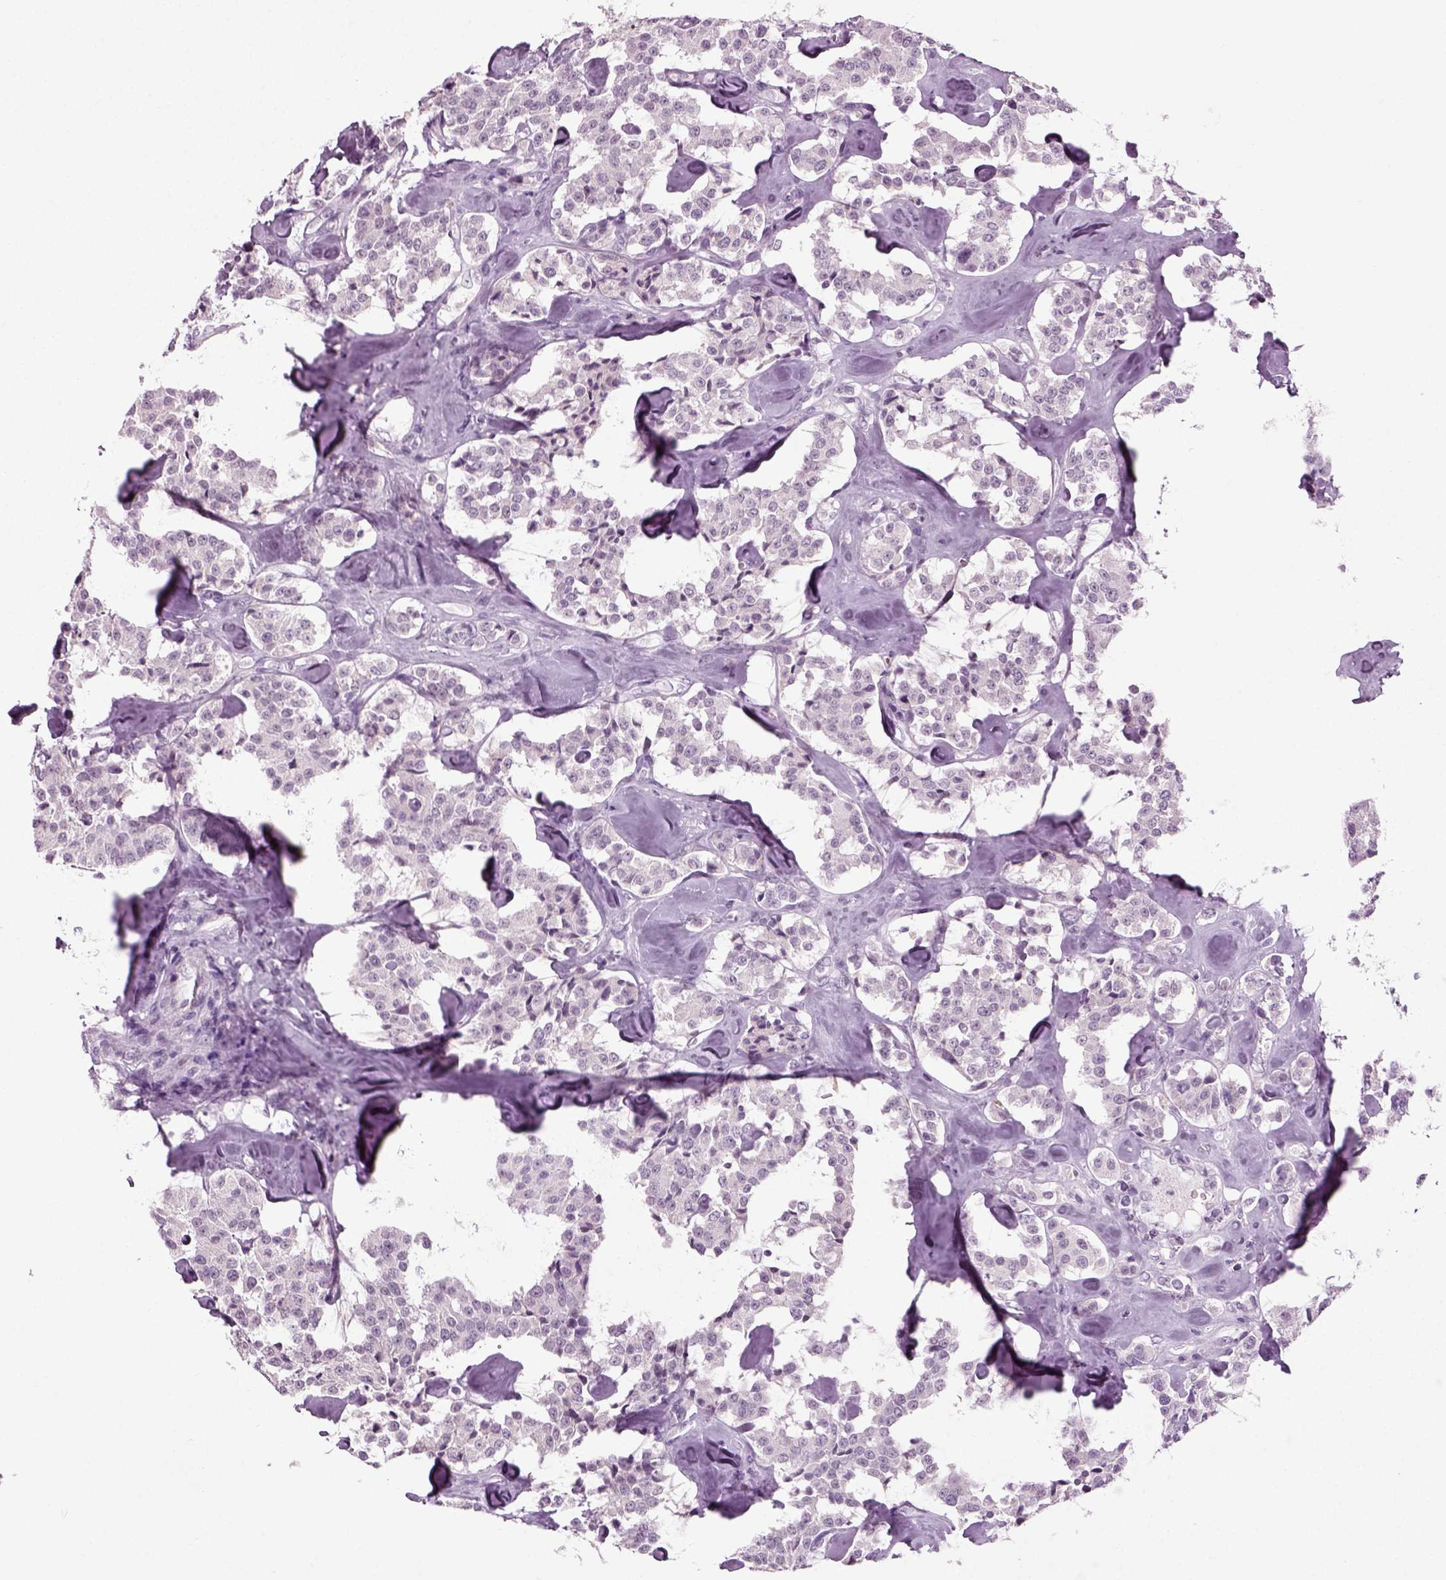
{"staining": {"intensity": "negative", "quantity": "none", "location": "none"}, "tissue": "carcinoid", "cell_type": "Tumor cells", "image_type": "cancer", "snomed": [{"axis": "morphology", "description": "Carcinoid, malignant, NOS"}, {"axis": "topography", "description": "Pancreas"}], "caption": "Histopathology image shows no significant protein expression in tumor cells of malignant carcinoid.", "gene": "ZC2HC1C", "patient": {"sex": "male", "age": 41}}